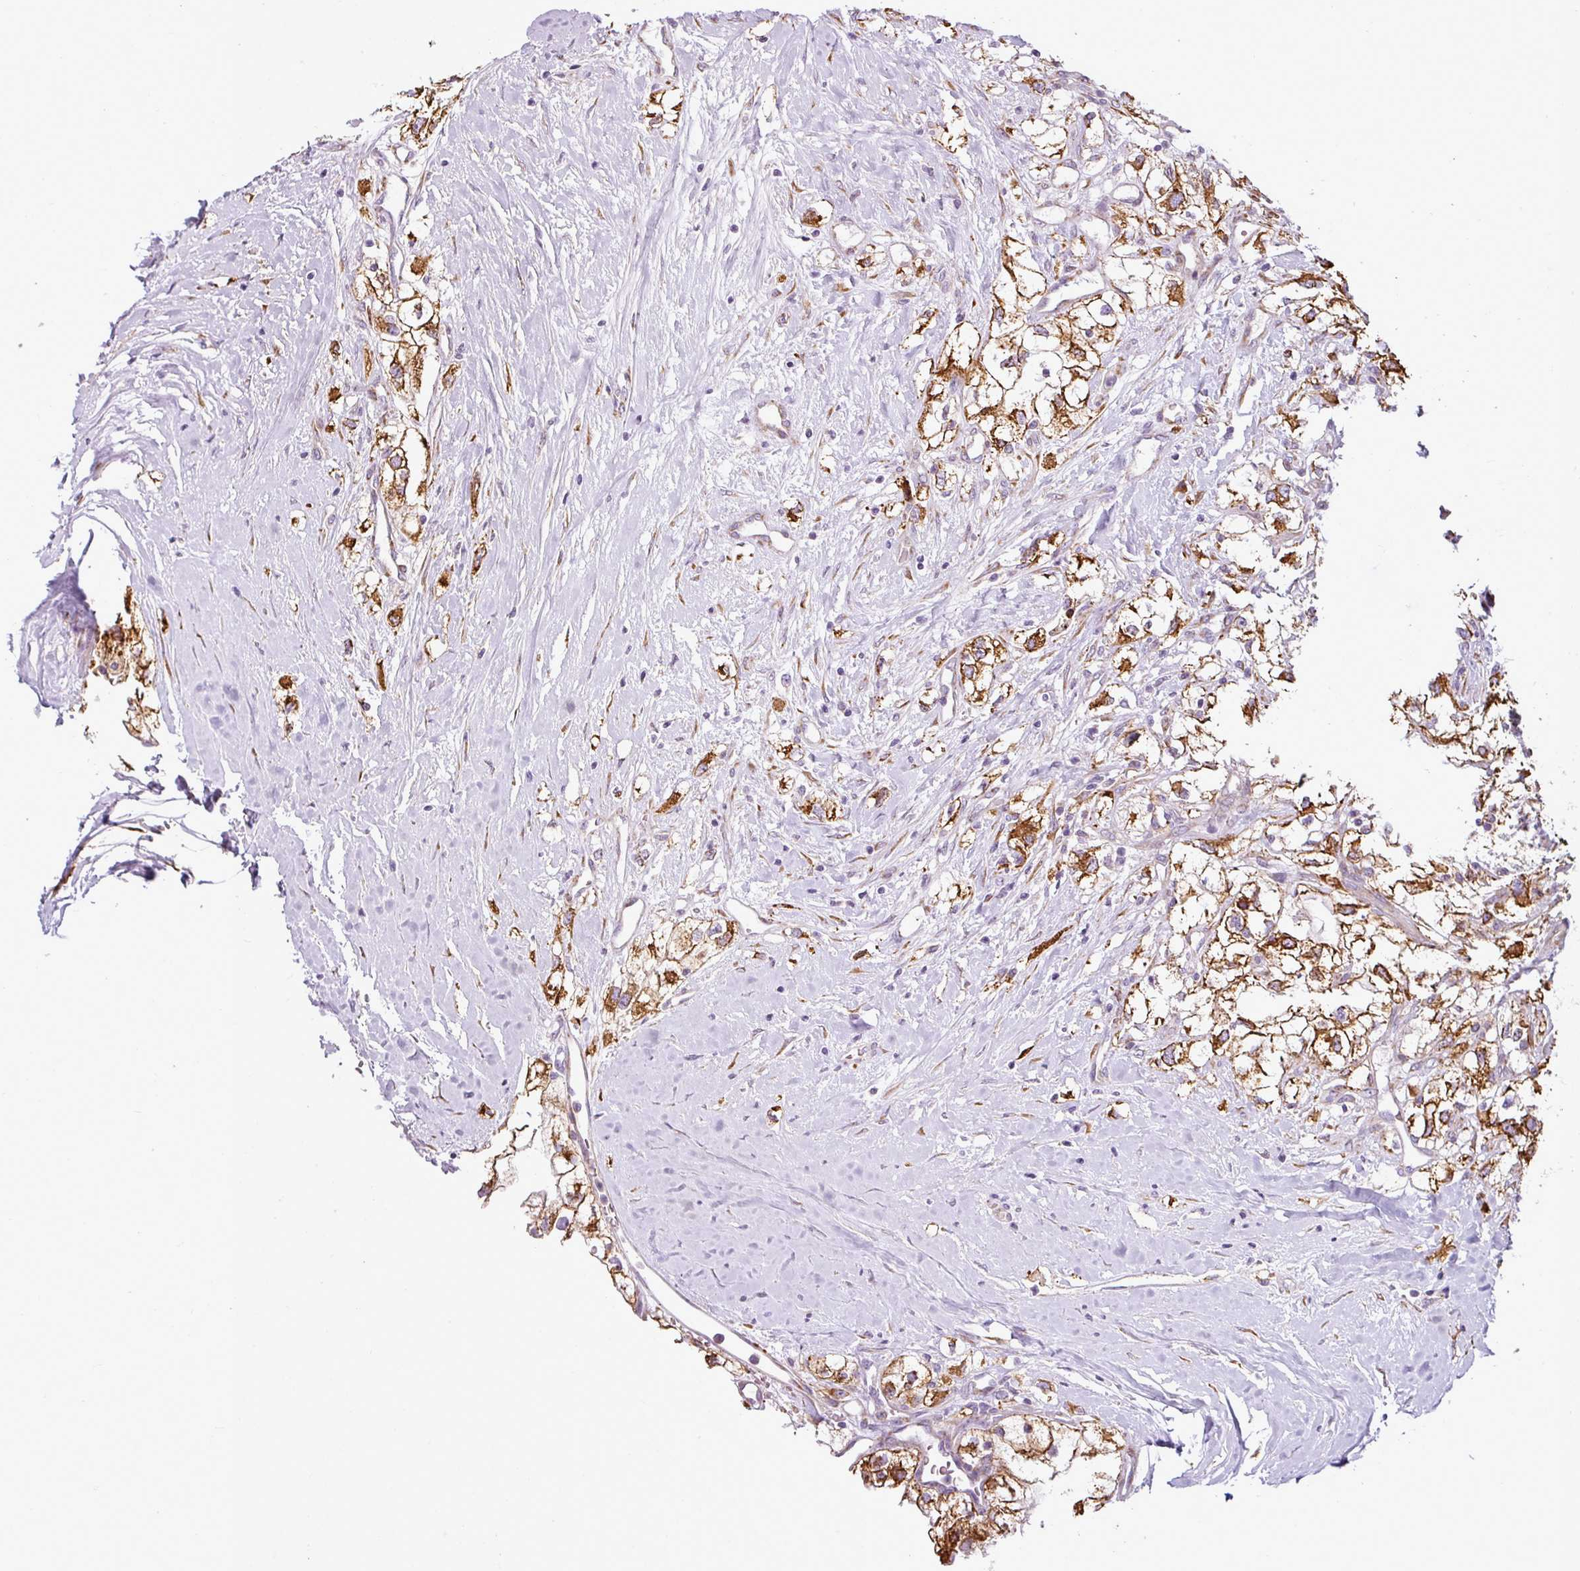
{"staining": {"intensity": "strong", "quantity": ">75%", "location": "cytoplasmic/membranous"}, "tissue": "renal cancer", "cell_type": "Tumor cells", "image_type": "cancer", "snomed": [{"axis": "morphology", "description": "Adenocarcinoma, NOS"}, {"axis": "topography", "description": "Kidney"}], "caption": "Tumor cells exhibit high levels of strong cytoplasmic/membranous expression in approximately >75% of cells in adenocarcinoma (renal).", "gene": "ANKRD18A", "patient": {"sex": "male", "age": 59}}